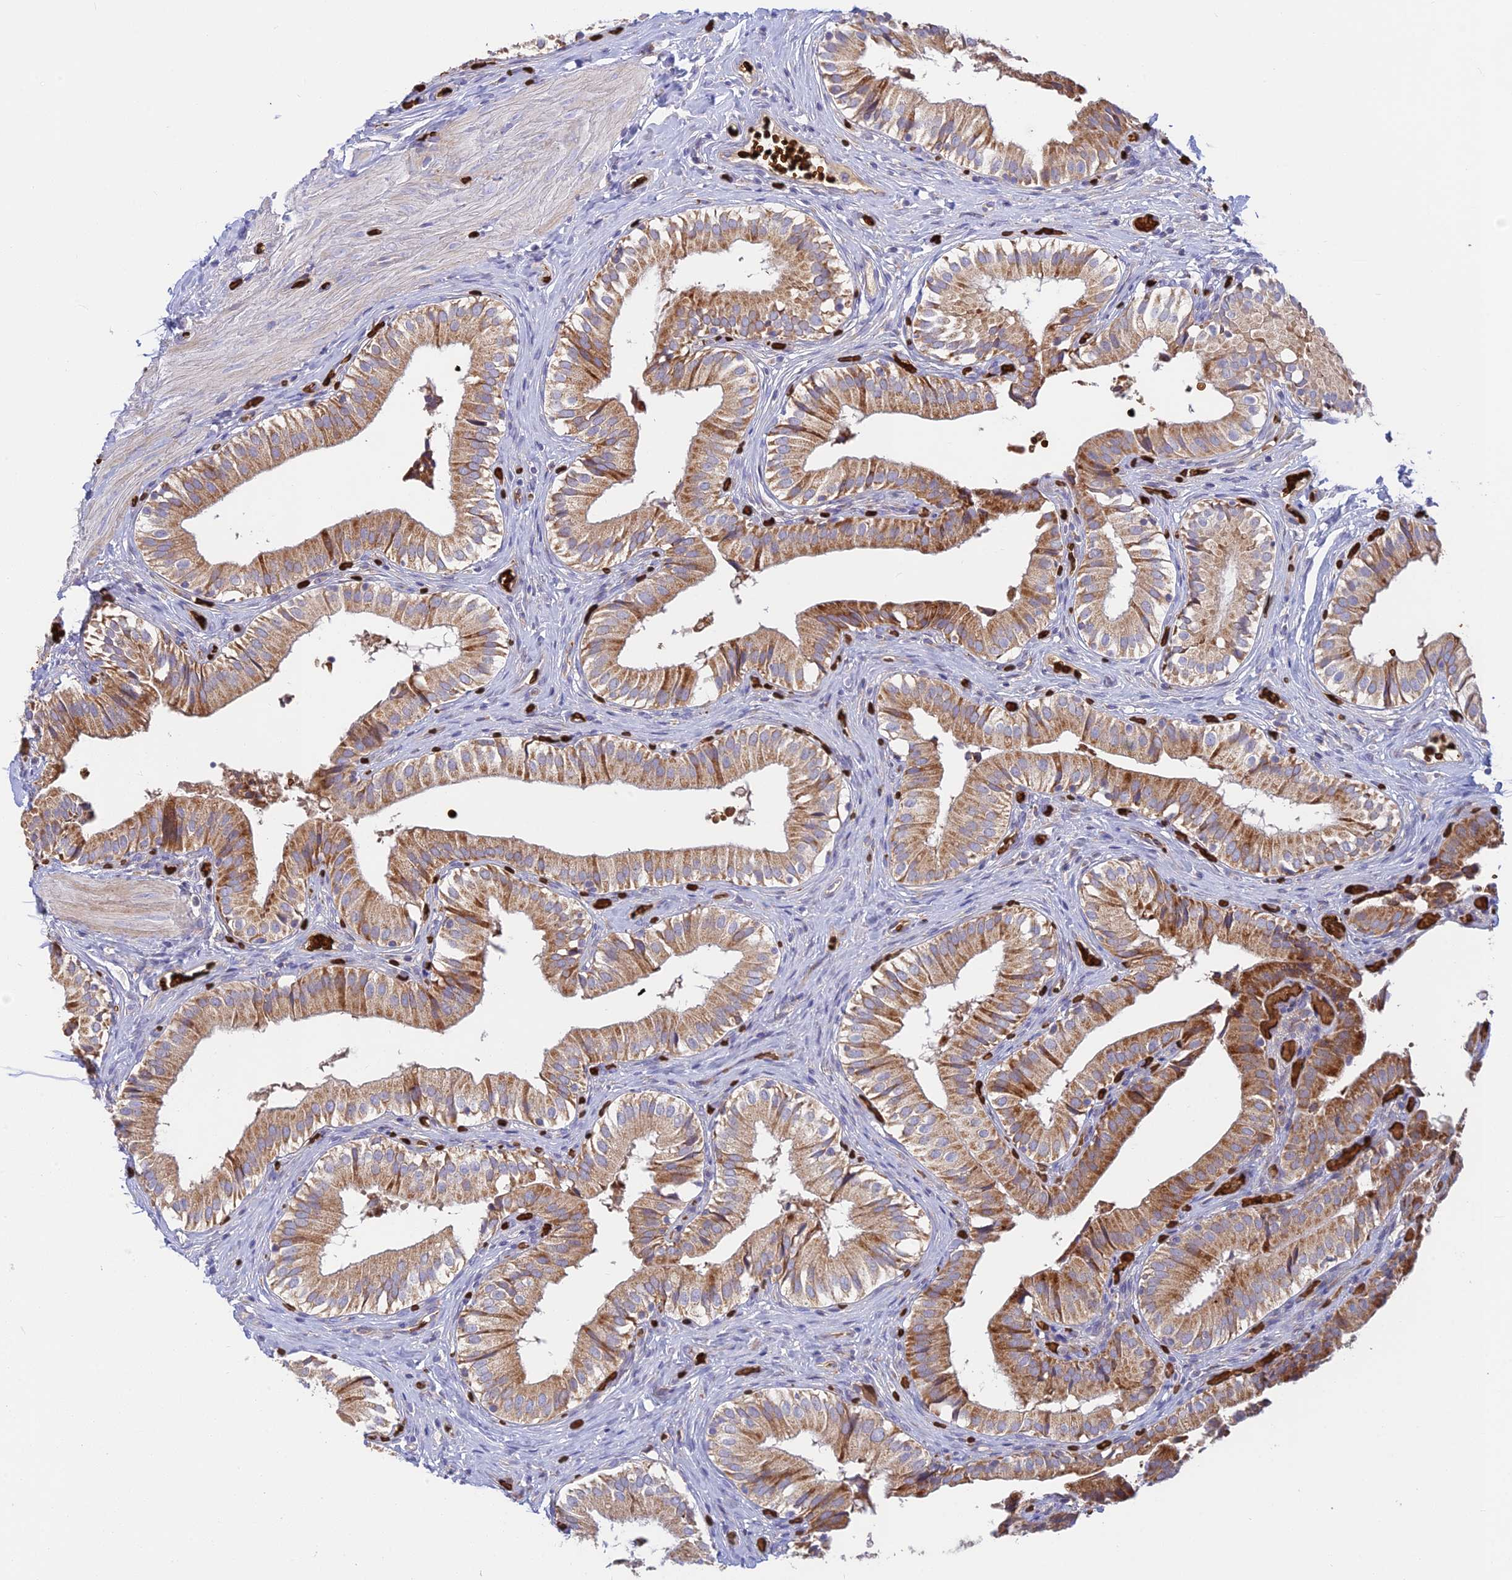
{"staining": {"intensity": "moderate", "quantity": ">75%", "location": "cytoplasmic/membranous"}, "tissue": "gallbladder", "cell_type": "Glandular cells", "image_type": "normal", "snomed": [{"axis": "morphology", "description": "Normal tissue, NOS"}, {"axis": "topography", "description": "Gallbladder"}], "caption": "Normal gallbladder exhibits moderate cytoplasmic/membranous positivity in approximately >75% of glandular cells (IHC, brightfield microscopy, high magnification)..", "gene": "UFSP2", "patient": {"sex": "female", "age": 47}}